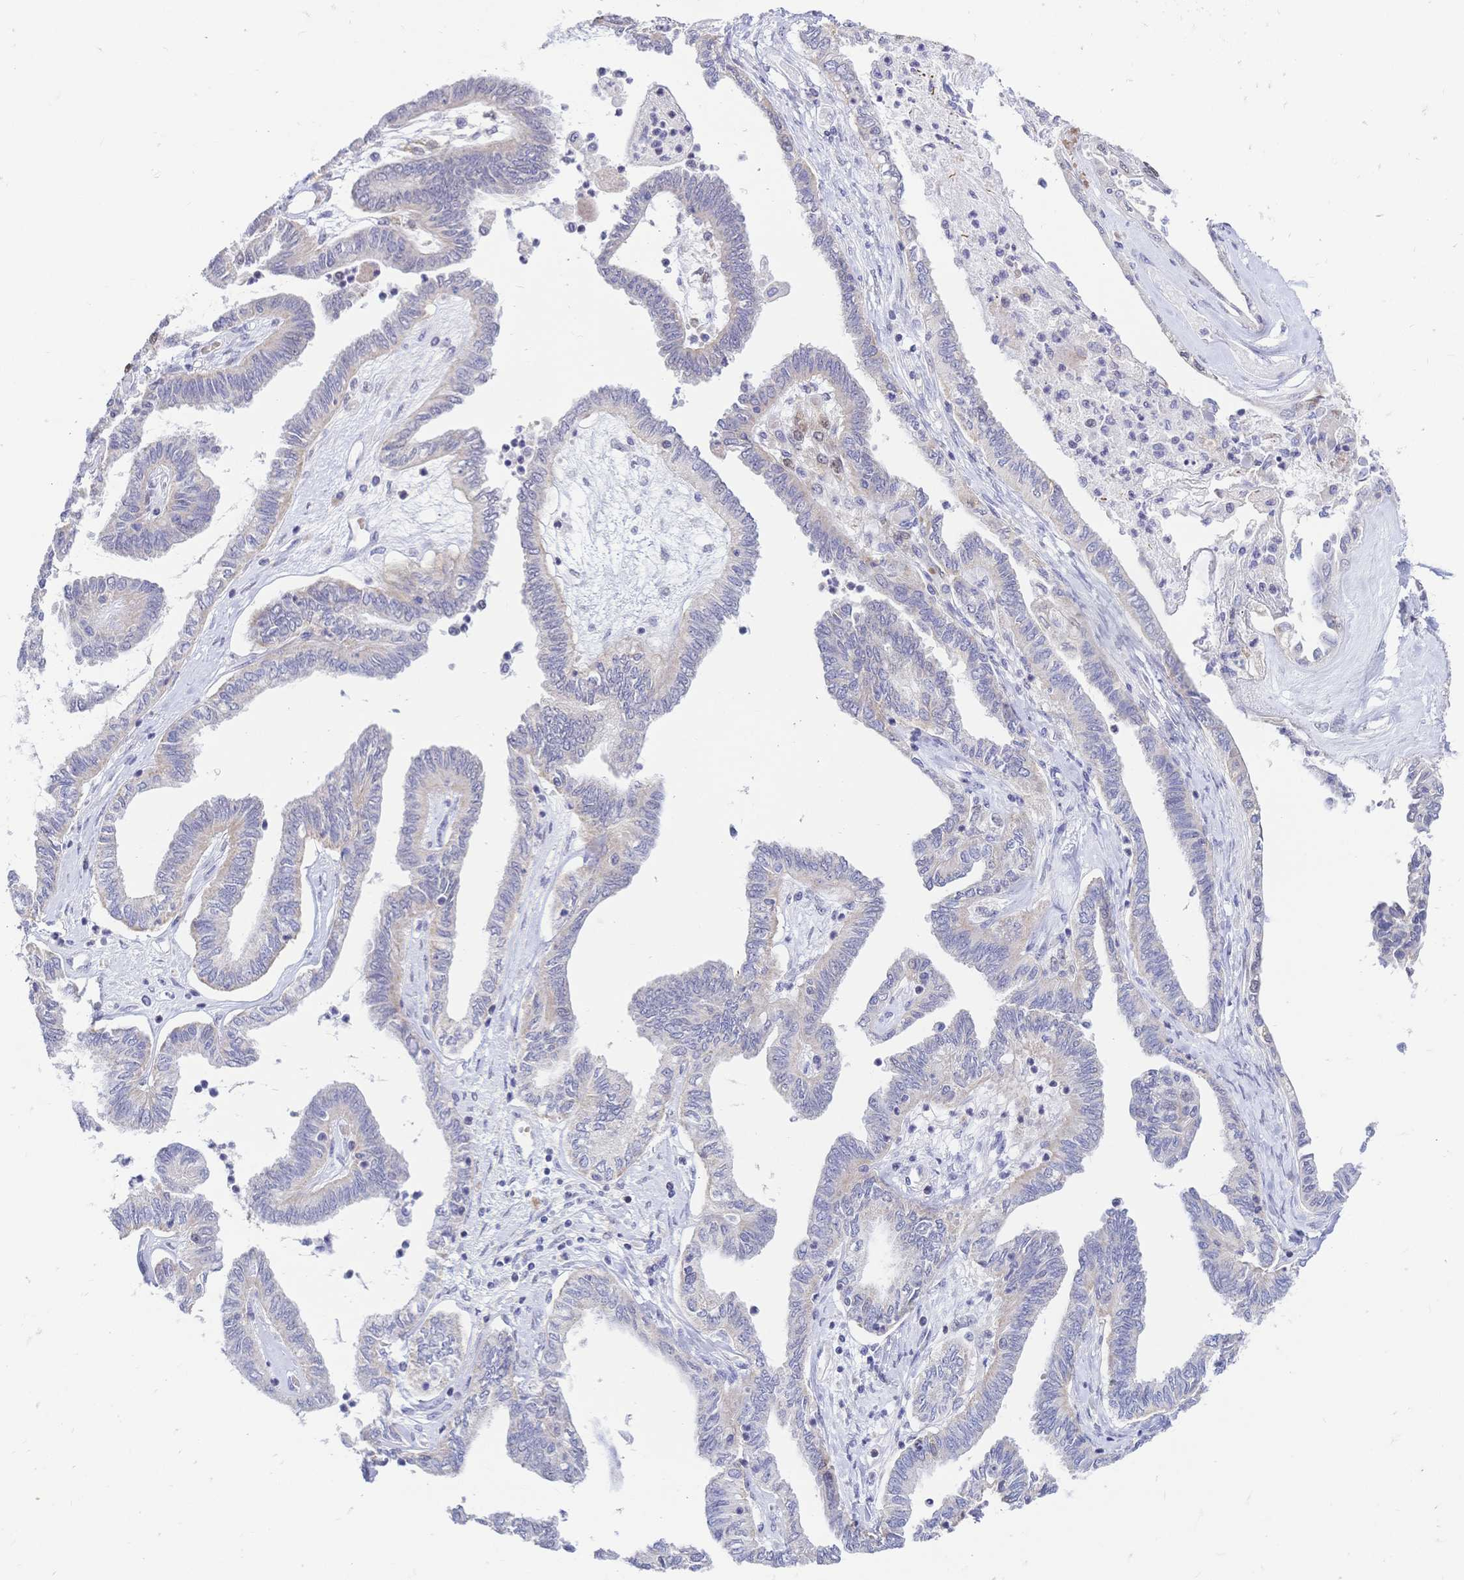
{"staining": {"intensity": "weak", "quantity": "<25%", "location": "cytoplasmic/membranous"}, "tissue": "ovarian cancer", "cell_type": "Tumor cells", "image_type": "cancer", "snomed": [{"axis": "morphology", "description": "Carcinoma, endometroid"}, {"axis": "topography", "description": "Ovary"}], "caption": "High magnification brightfield microscopy of ovarian endometroid carcinoma stained with DAB (3,3'-diaminobenzidine) (brown) and counterstained with hematoxylin (blue): tumor cells show no significant staining. (Stains: DAB (3,3'-diaminobenzidine) immunohistochemistry (IHC) with hematoxylin counter stain, Microscopy: brightfield microscopy at high magnification).", "gene": "CLEC18B", "patient": {"sex": "female", "age": 70}}